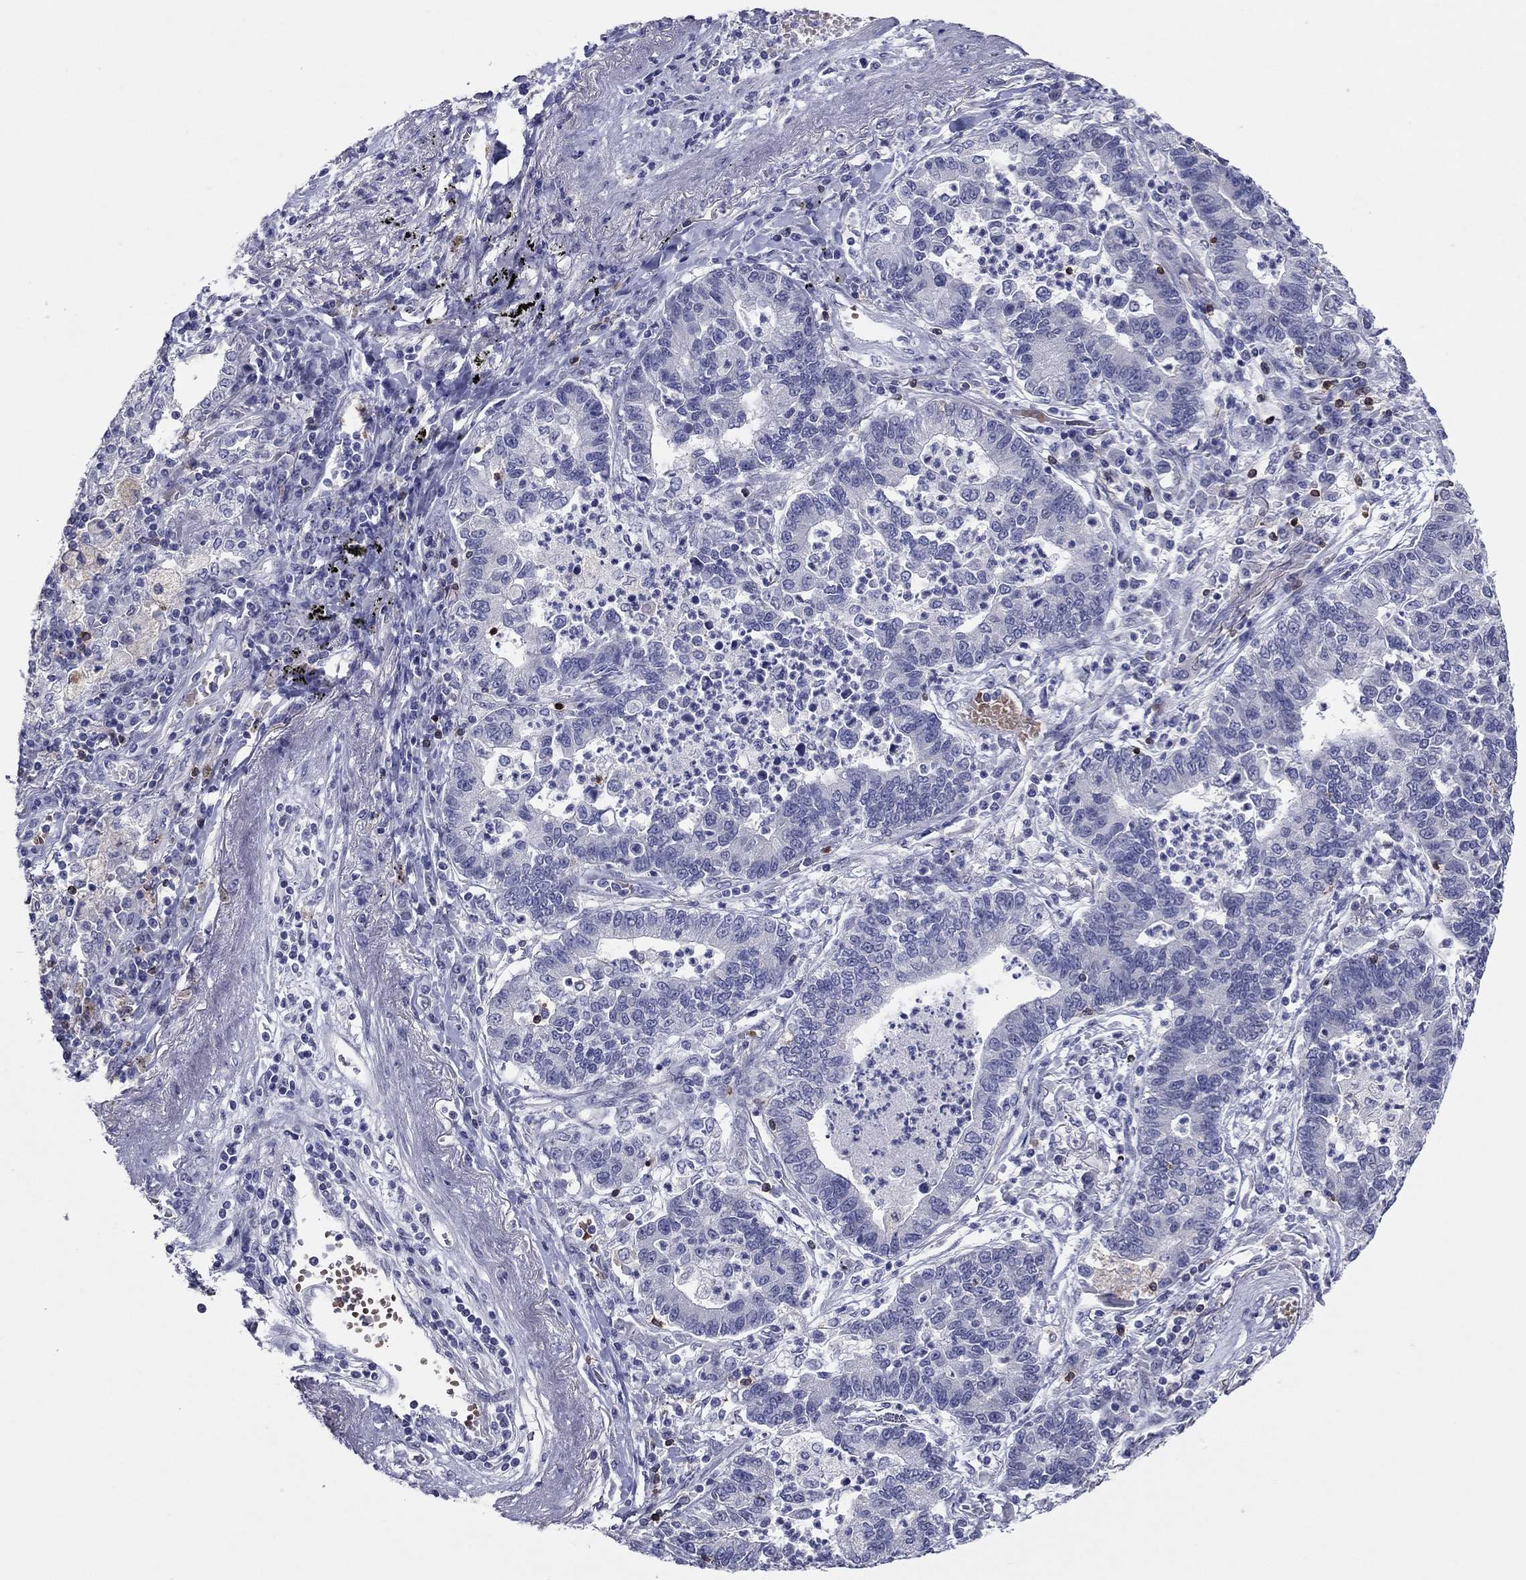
{"staining": {"intensity": "negative", "quantity": "none", "location": "none"}, "tissue": "lung cancer", "cell_type": "Tumor cells", "image_type": "cancer", "snomed": [{"axis": "morphology", "description": "Adenocarcinoma, NOS"}, {"axis": "topography", "description": "Lung"}], "caption": "The image demonstrates no staining of tumor cells in lung adenocarcinoma. Brightfield microscopy of IHC stained with DAB (brown) and hematoxylin (blue), captured at high magnification.", "gene": "ITGAE", "patient": {"sex": "female", "age": 57}}